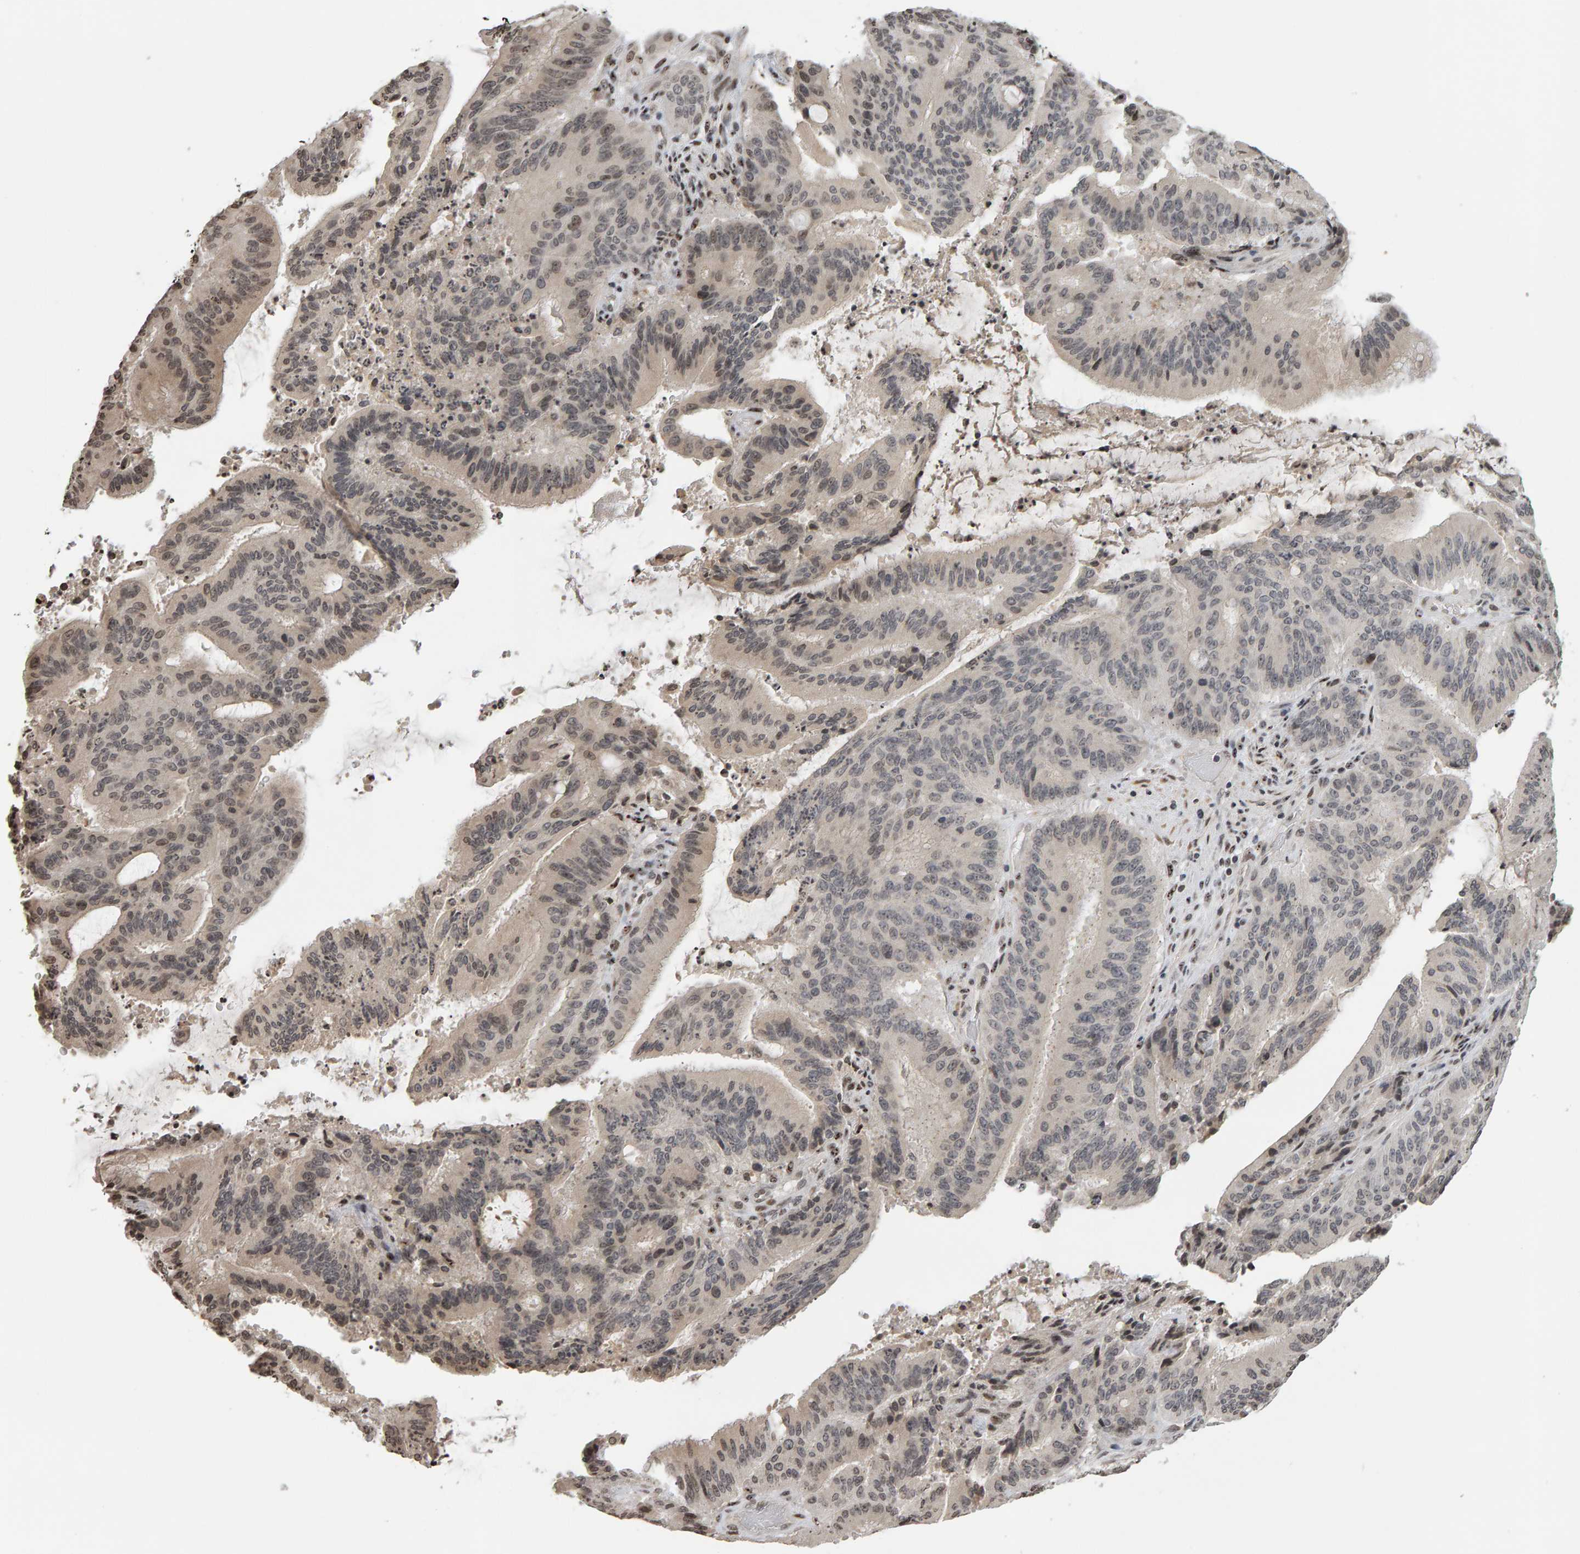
{"staining": {"intensity": "weak", "quantity": "25%-75%", "location": "nuclear"}, "tissue": "liver cancer", "cell_type": "Tumor cells", "image_type": "cancer", "snomed": [{"axis": "morphology", "description": "Normal tissue, NOS"}, {"axis": "morphology", "description": "Cholangiocarcinoma"}, {"axis": "topography", "description": "Liver"}, {"axis": "topography", "description": "Peripheral nerve tissue"}], "caption": "Liver cholangiocarcinoma tissue exhibits weak nuclear staining in approximately 25%-75% of tumor cells, visualized by immunohistochemistry.", "gene": "TRAM1", "patient": {"sex": "female", "age": 73}}